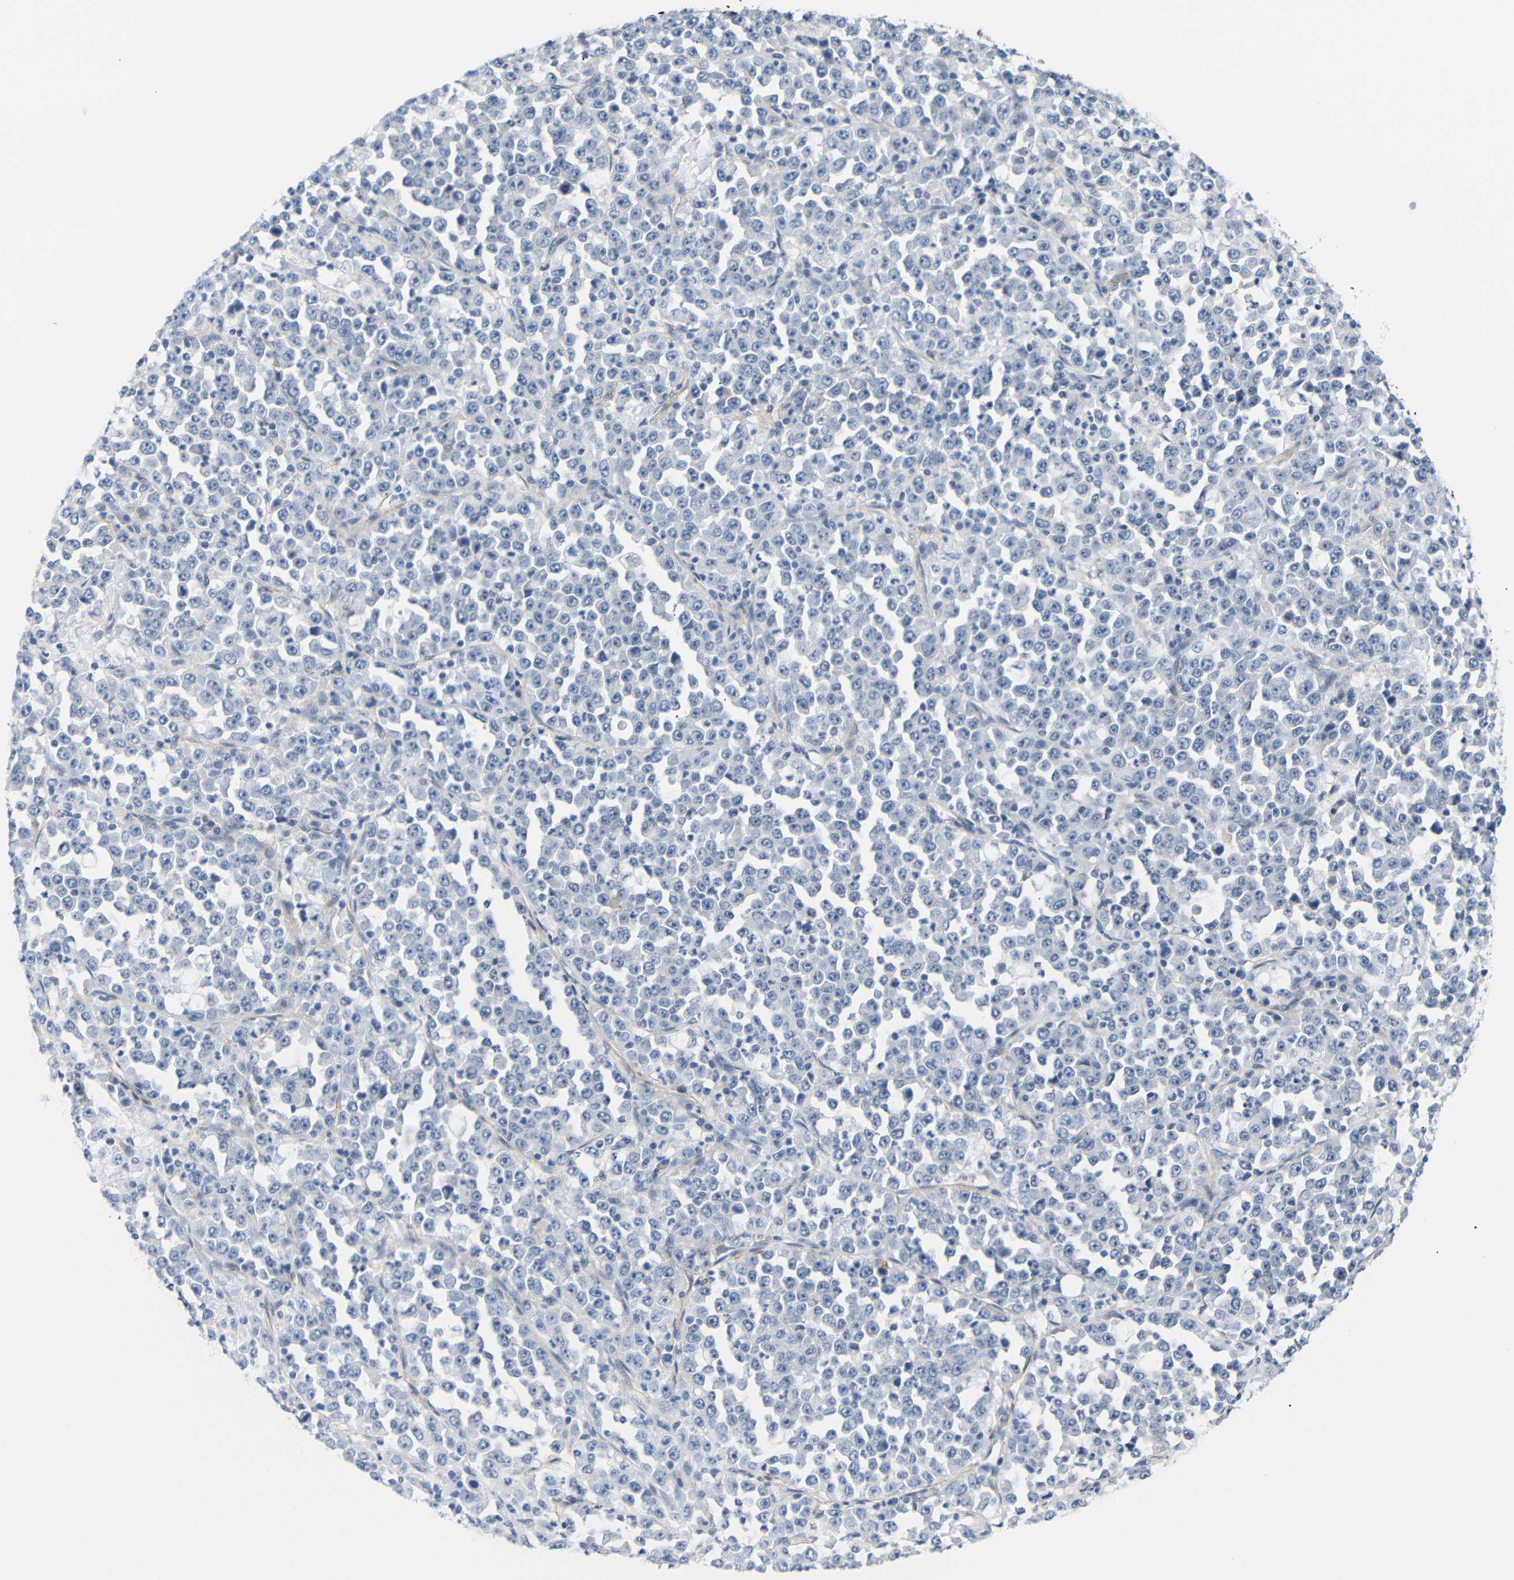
{"staining": {"intensity": "negative", "quantity": "none", "location": "none"}, "tissue": "stomach cancer", "cell_type": "Tumor cells", "image_type": "cancer", "snomed": [{"axis": "morphology", "description": "Normal tissue, NOS"}, {"axis": "morphology", "description": "Adenocarcinoma, NOS"}, {"axis": "topography", "description": "Stomach, upper"}, {"axis": "topography", "description": "Stomach"}], "caption": "Human stomach cancer (adenocarcinoma) stained for a protein using IHC reveals no expression in tumor cells.", "gene": "STMN3", "patient": {"sex": "male", "age": 59}}